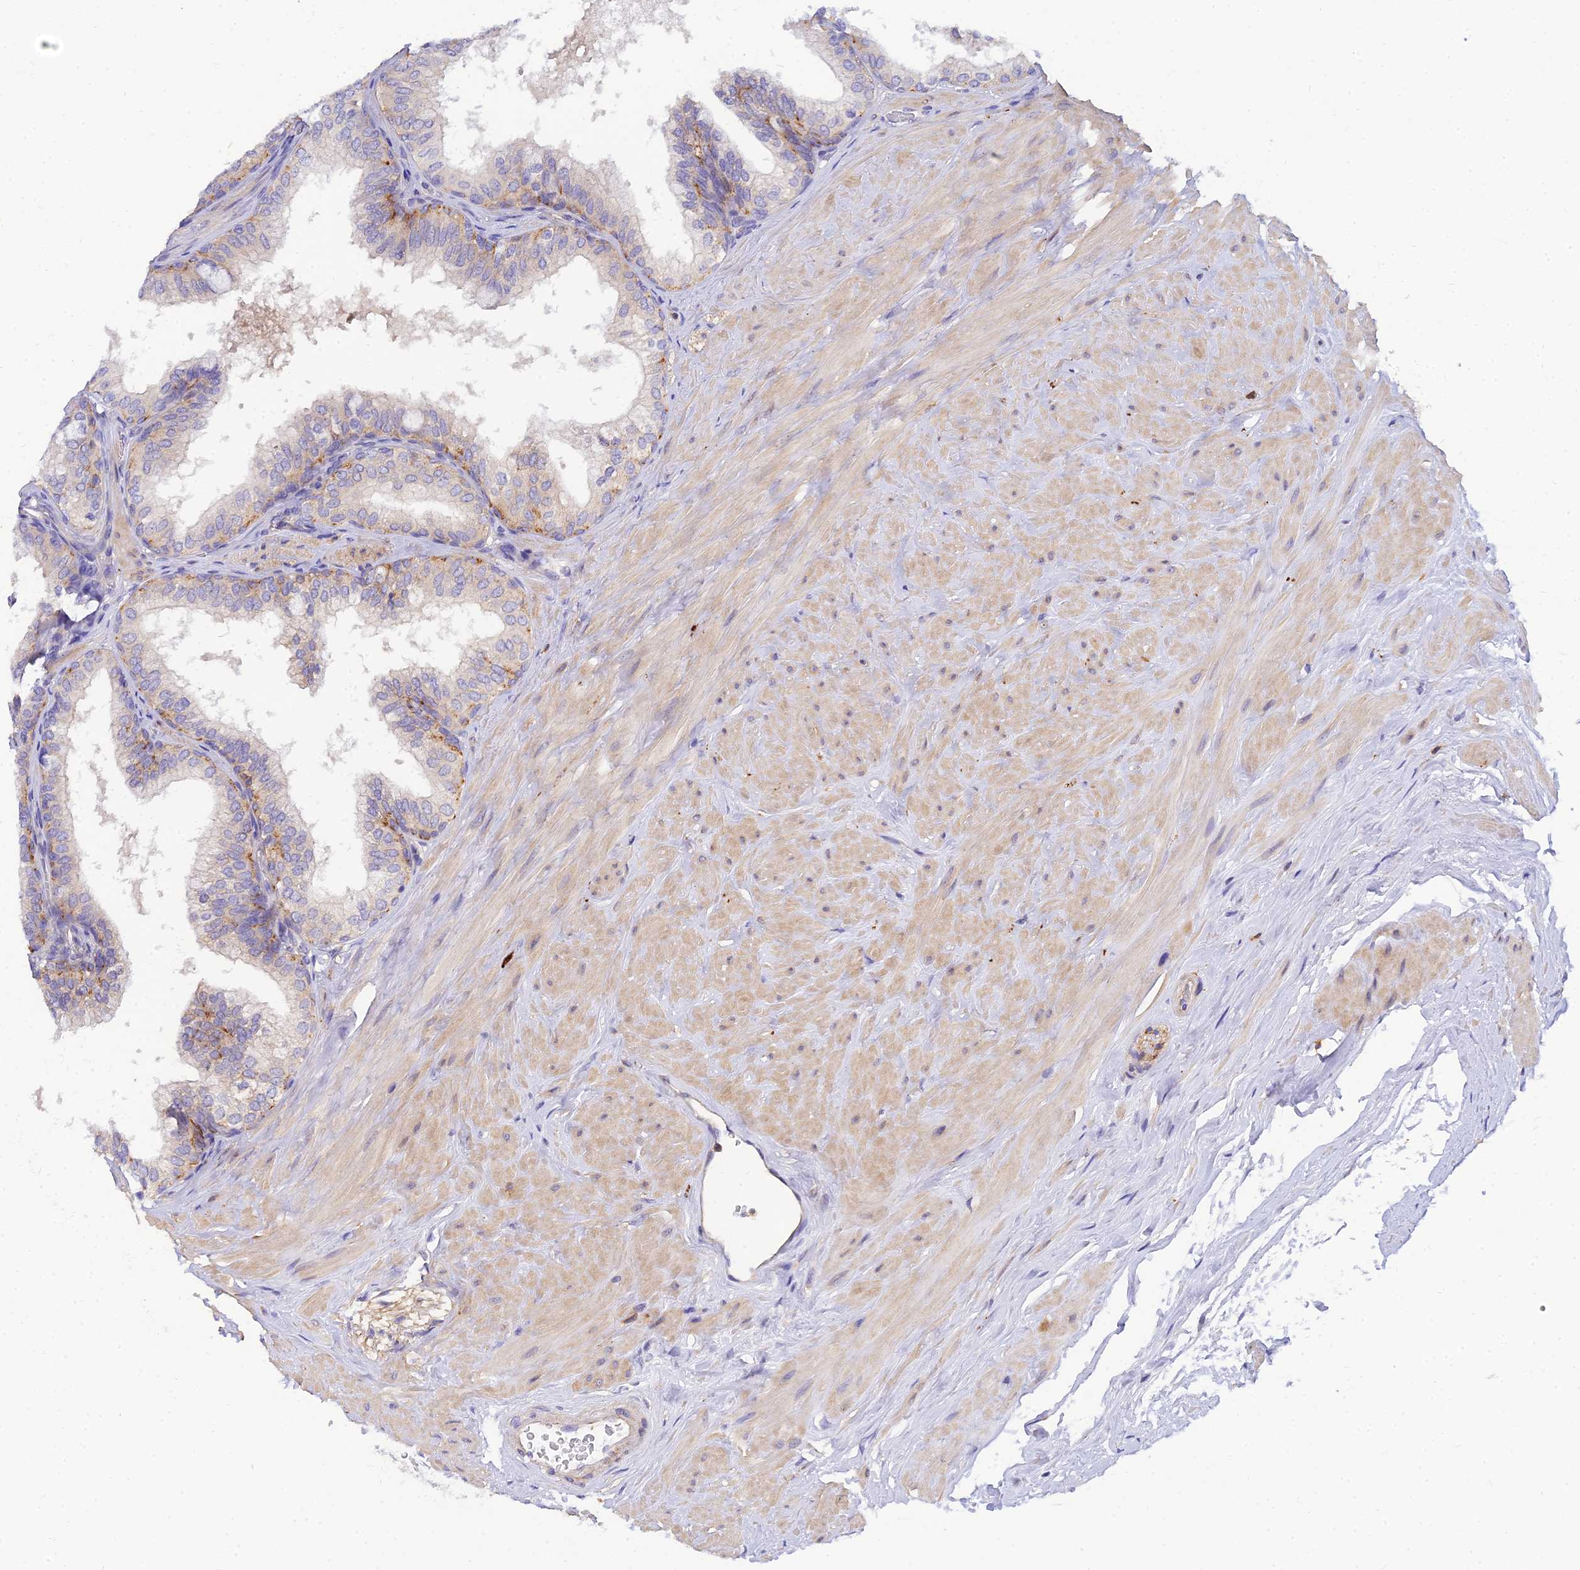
{"staining": {"intensity": "moderate", "quantity": "<25%", "location": "cytoplasmic/membranous"}, "tissue": "prostate", "cell_type": "Glandular cells", "image_type": "normal", "snomed": [{"axis": "morphology", "description": "Normal tissue, NOS"}, {"axis": "topography", "description": "Prostate"}], "caption": "Protein staining by IHC displays moderate cytoplasmic/membranous positivity in approximately <25% of glandular cells in benign prostate. (IHC, brightfield microscopy, high magnification).", "gene": "ARL8A", "patient": {"sex": "male", "age": 60}}